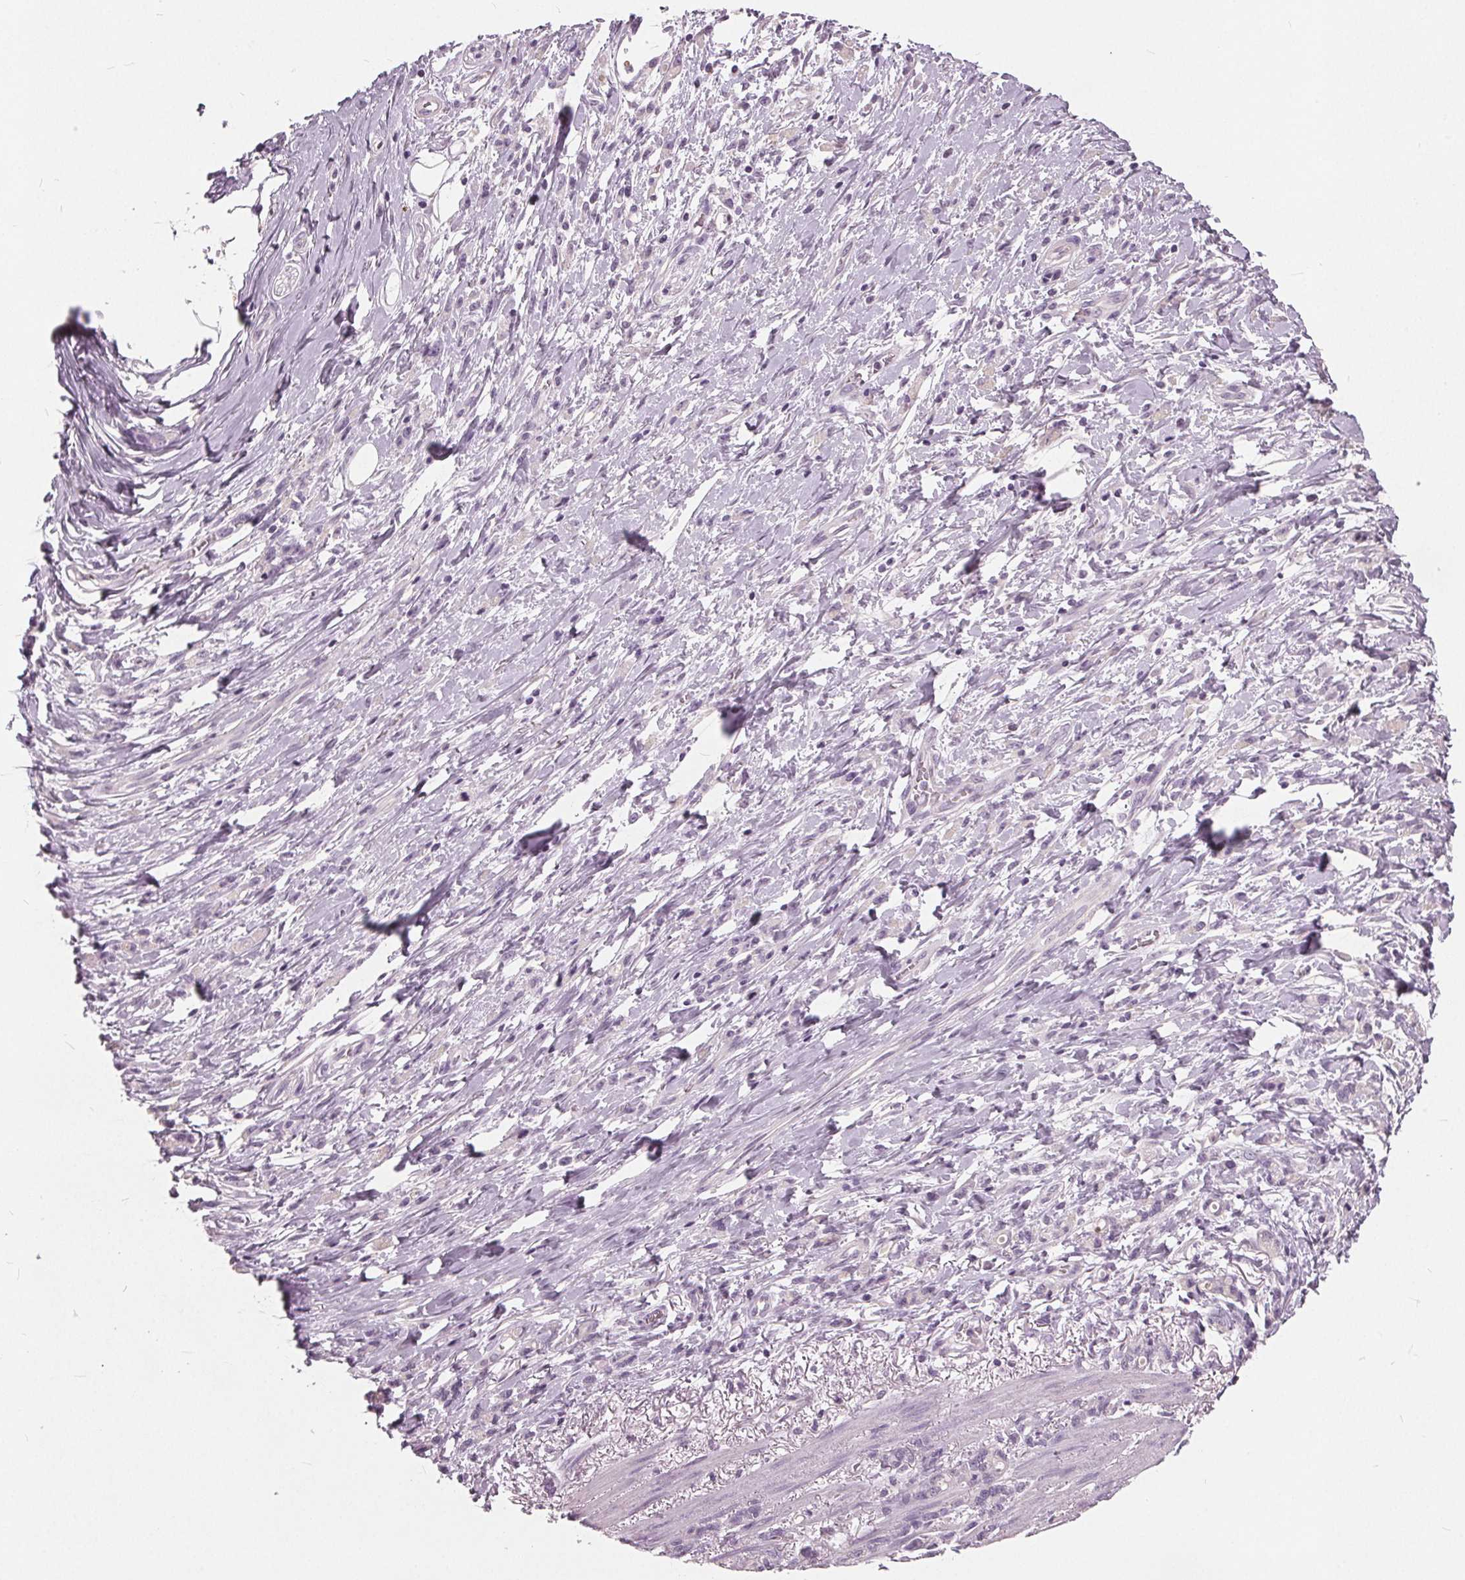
{"staining": {"intensity": "negative", "quantity": "none", "location": "none"}, "tissue": "stomach cancer", "cell_type": "Tumor cells", "image_type": "cancer", "snomed": [{"axis": "morphology", "description": "Adenocarcinoma, NOS"}, {"axis": "topography", "description": "Stomach"}], "caption": "Human stomach adenocarcinoma stained for a protein using IHC reveals no staining in tumor cells.", "gene": "TKFC", "patient": {"sex": "female", "age": 84}}